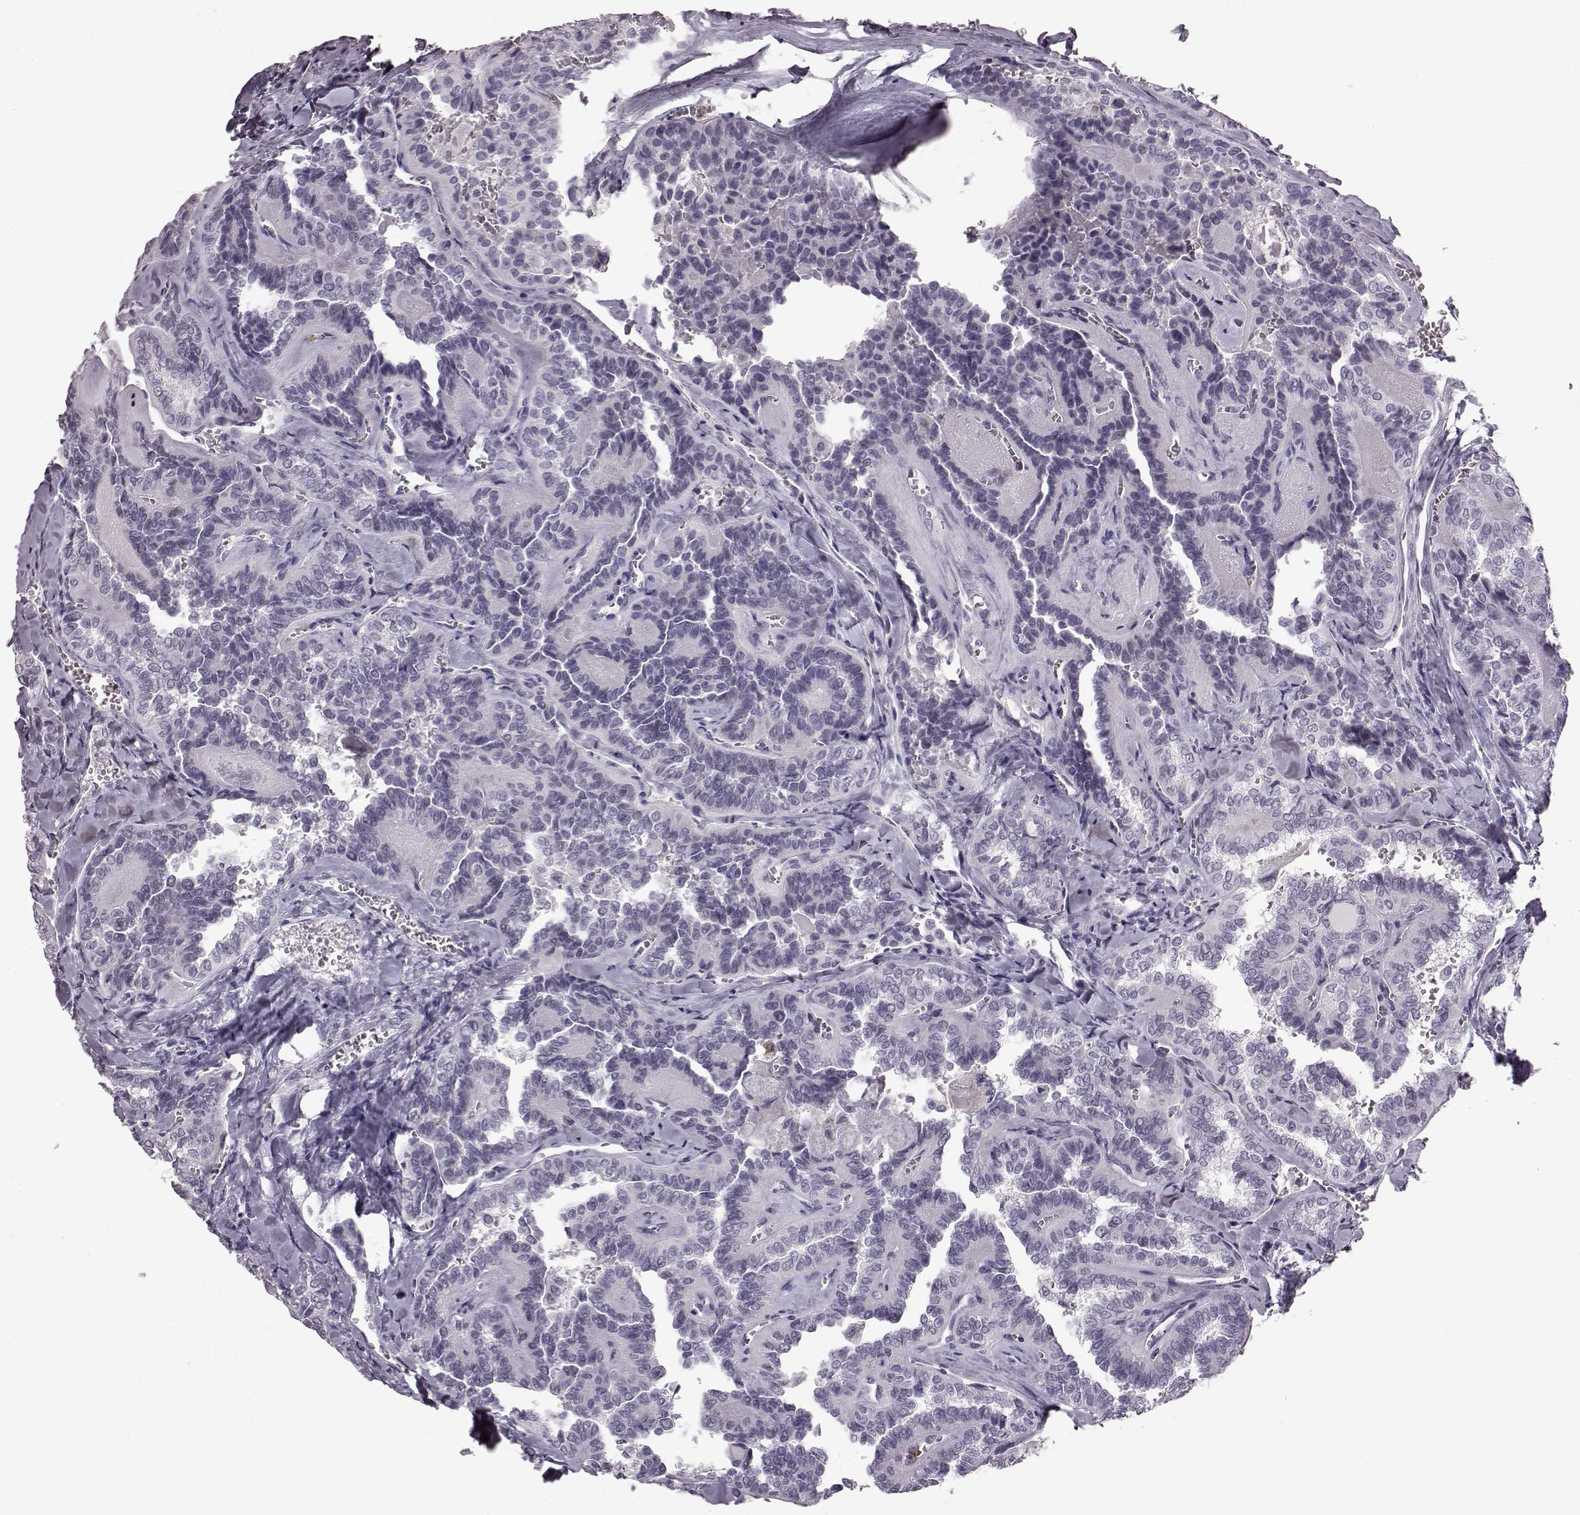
{"staining": {"intensity": "negative", "quantity": "none", "location": "none"}, "tissue": "thyroid cancer", "cell_type": "Tumor cells", "image_type": "cancer", "snomed": [{"axis": "morphology", "description": "Papillary adenocarcinoma, NOS"}, {"axis": "topography", "description": "Thyroid gland"}], "caption": "A histopathology image of human papillary adenocarcinoma (thyroid) is negative for staining in tumor cells. The staining is performed using DAB brown chromogen with nuclei counter-stained in using hematoxylin.", "gene": "FUT4", "patient": {"sex": "female", "age": 41}}